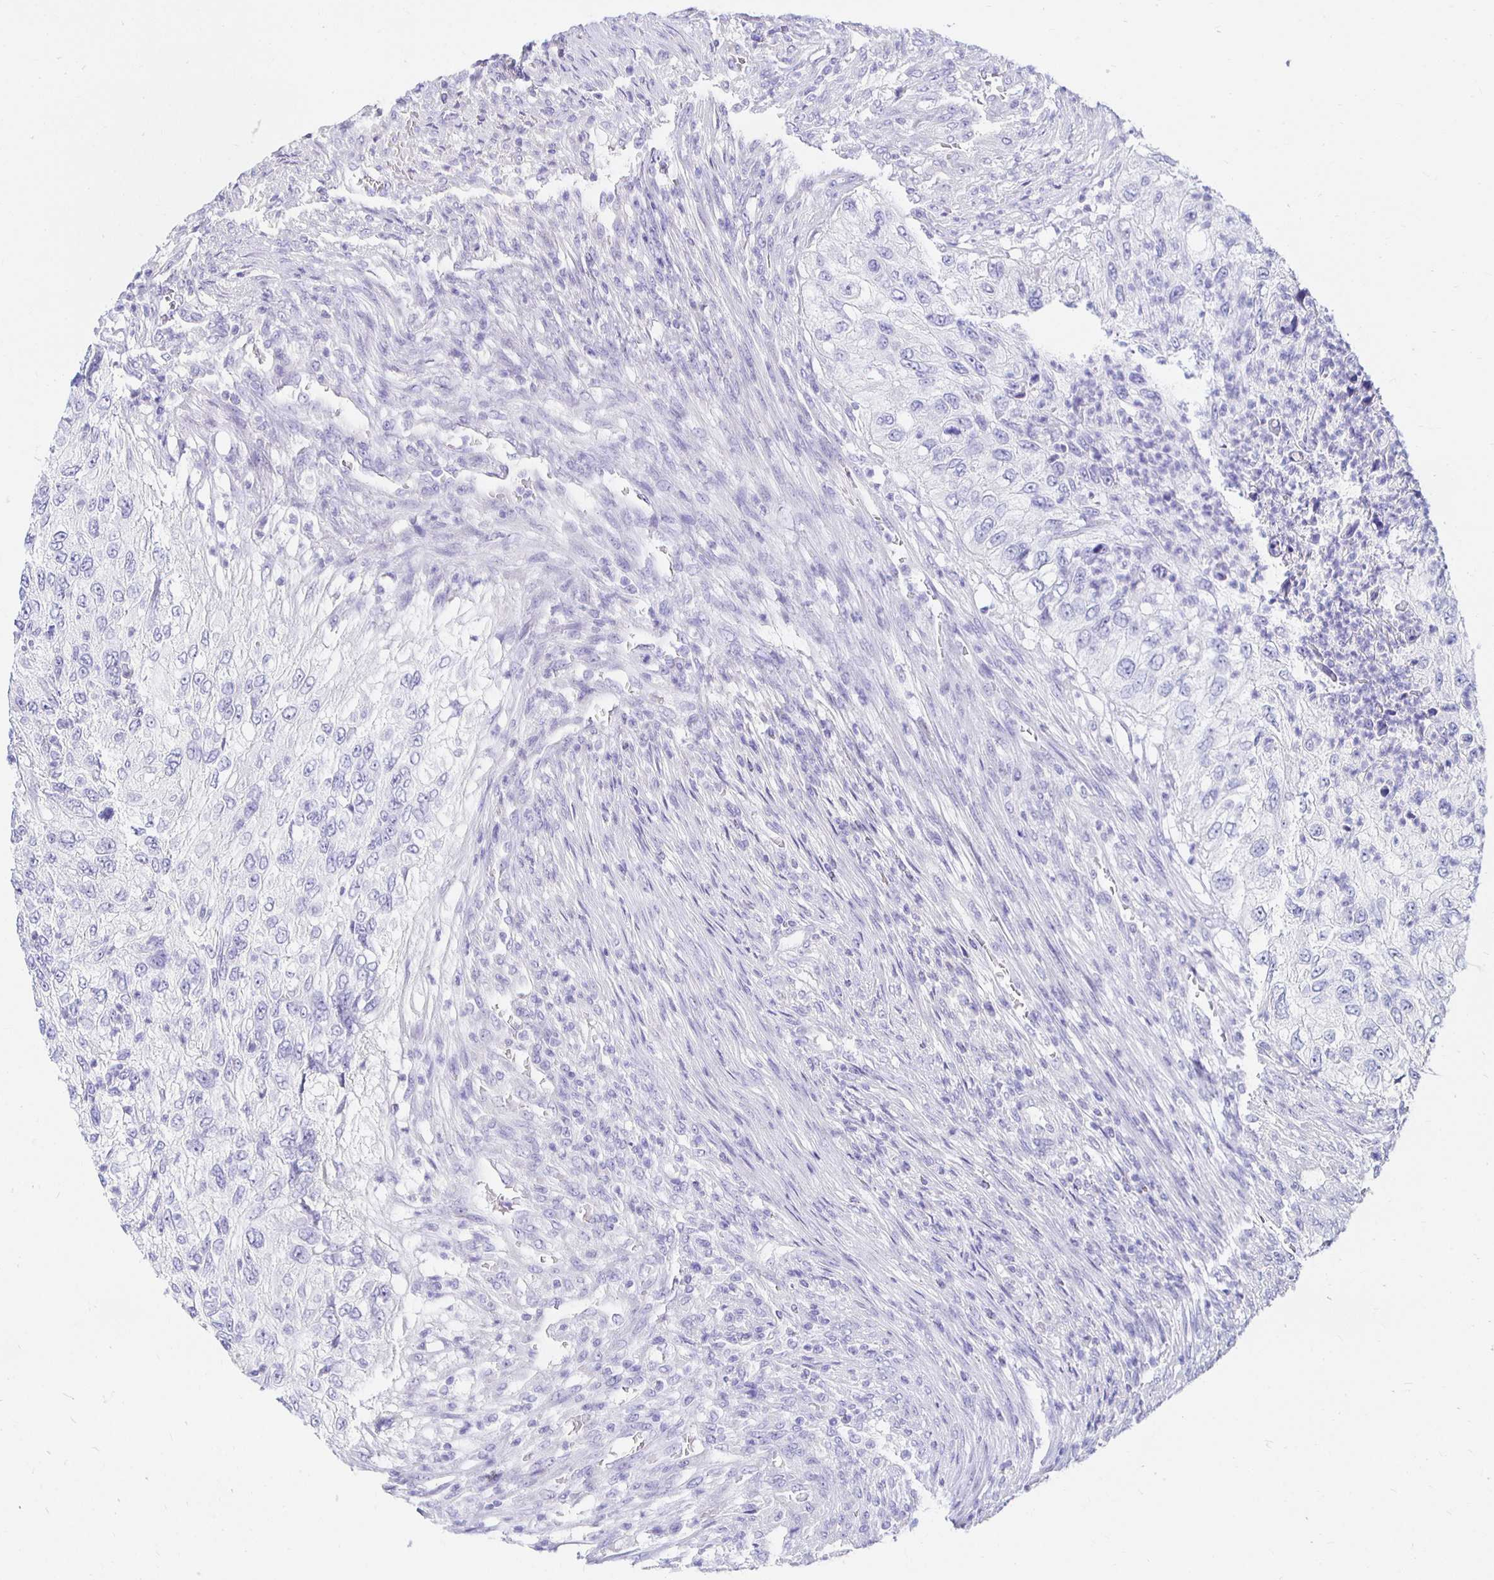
{"staining": {"intensity": "negative", "quantity": "none", "location": "none"}, "tissue": "urothelial cancer", "cell_type": "Tumor cells", "image_type": "cancer", "snomed": [{"axis": "morphology", "description": "Urothelial carcinoma, High grade"}, {"axis": "topography", "description": "Urinary bladder"}], "caption": "The photomicrograph exhibits no significant positivity in tumor cells of urothelial cancer.", "gene": "UMOD", "patient": {"sex": "female", "age": 60}}